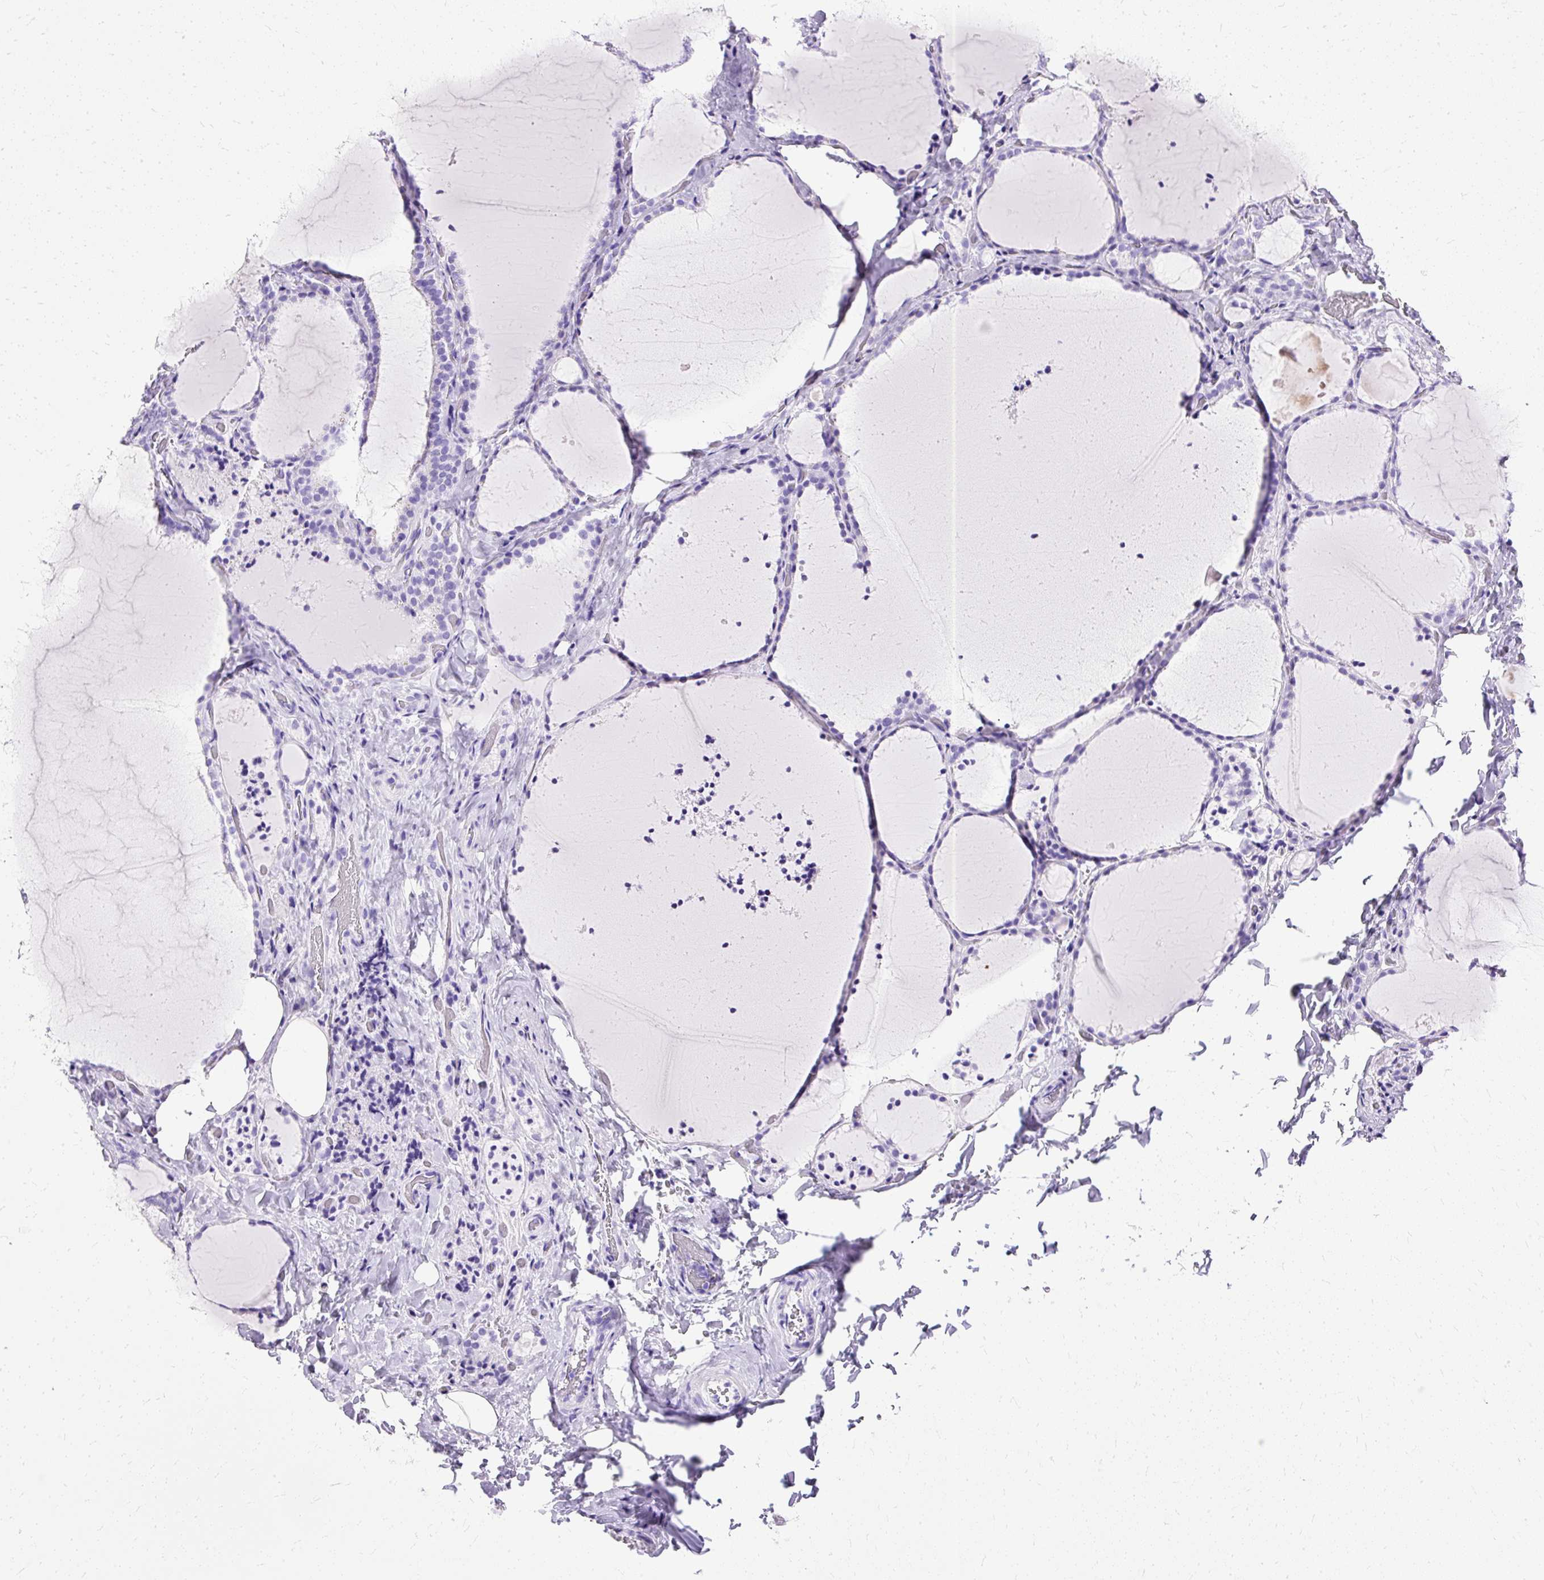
{"staining": {"intensity": "negative", "quantity": "none", "location": "none"}, "tissue": "thyroid gland", "cell_type": "Glandular cells", "image_type": "normal", "snomed": [{"axis": "morphology", "description": "Normal tissue, NOS"}, {"axis": "topography", "description": "Thyroid gland"}], "caption": "DAB immunohistochemical staining of unremarkable human thyroid gland shows no significant staining in glandular cells. Brightfield microscopy of immunohistochemistry (IHC) stained with DAB (brown) and hematoxylin (blue), captured at high magnification.", "gene": "SLC8A2", "patient": {"sex": "female", "age": 22}}